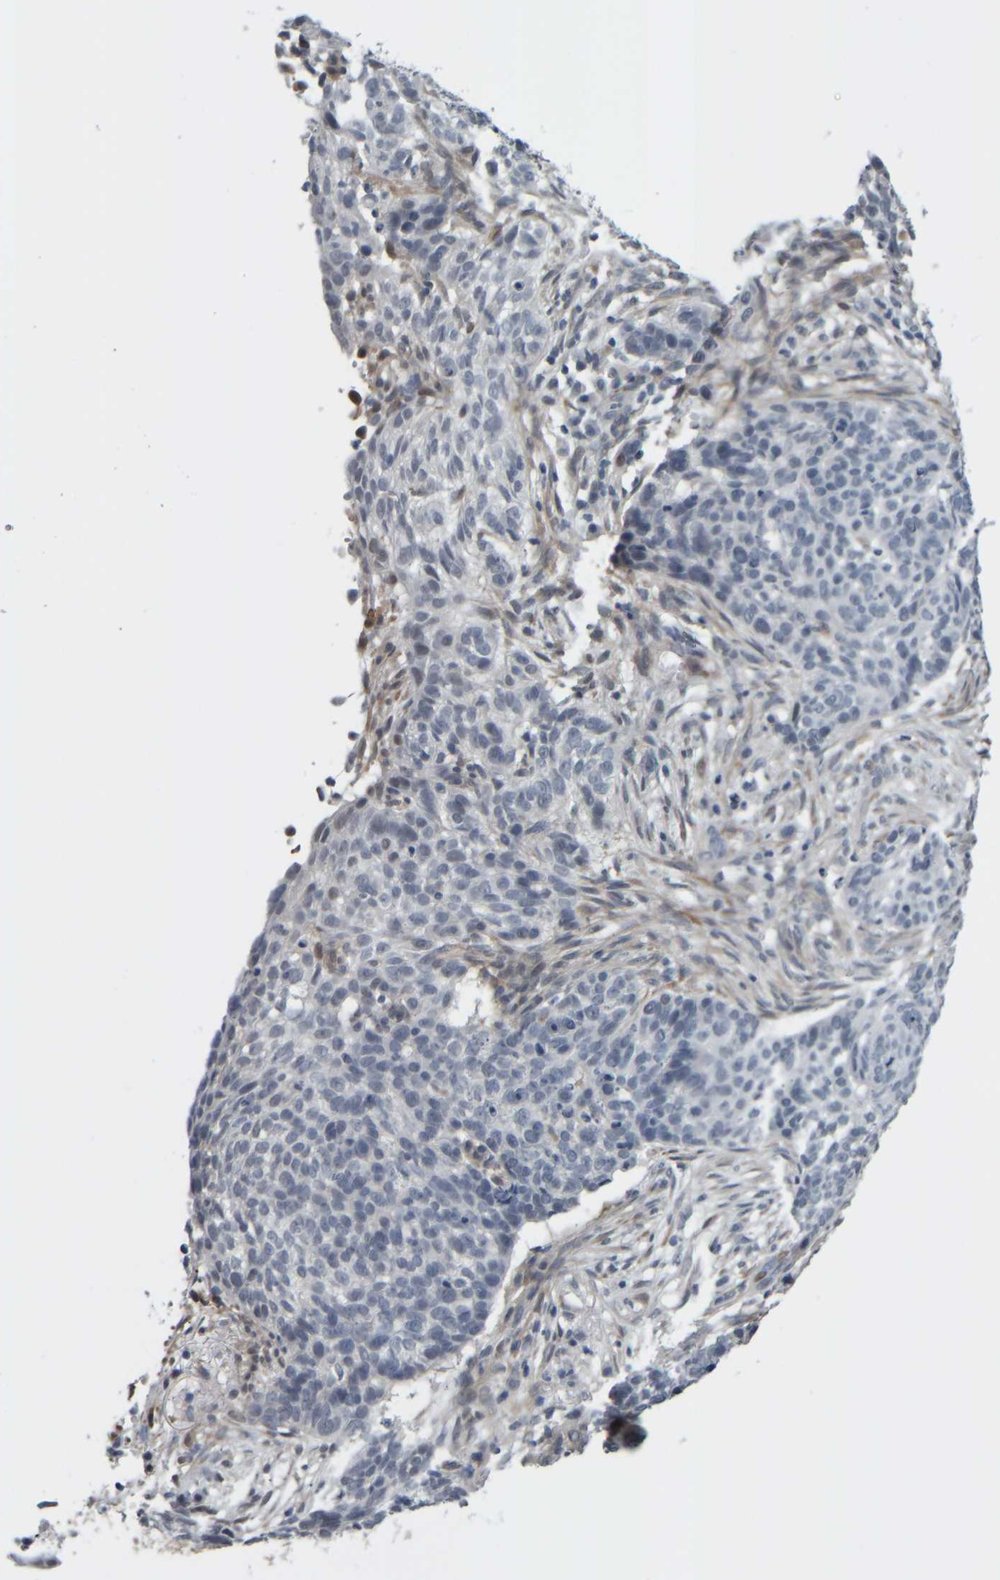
{"staining": {"intensity": "negative", "quantity": "none", "location": "none"}, "tissue": "skin cancer", "cell_type": "Tumor cells", "image_type": "cancer", "snomed": [{"axis": "morphology", "description": "Basal cell carcinoma"}, {"axis": "topography", "description": "Skin"}], "caption": "This is an IHC micrograph of human skin cancer. There is no staining in tumor cells.", "gene": "COL14A1", "patient": {"sex": "male", "age": 85}}